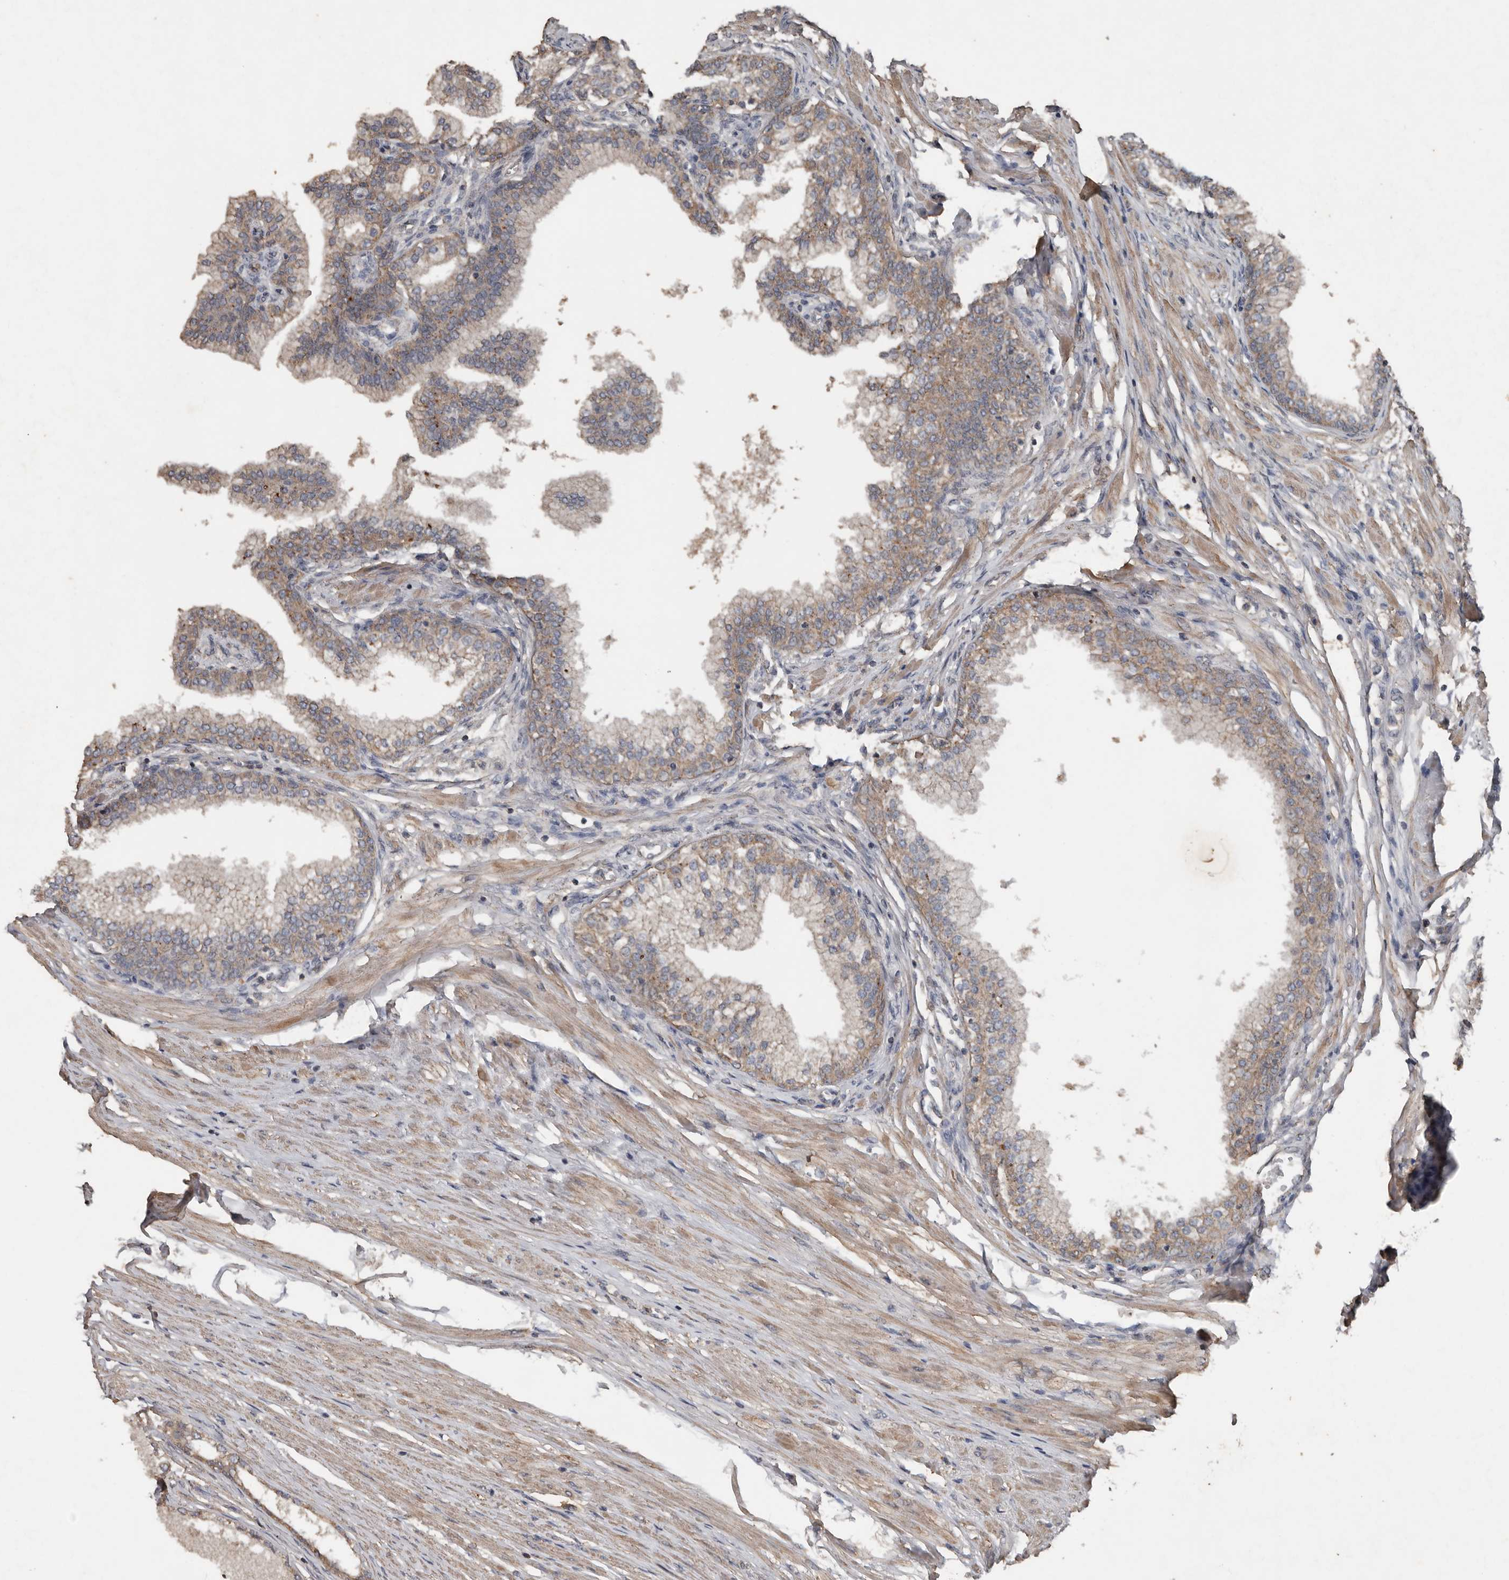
{"staining": {"intensity": "moderate", "quantity": "25%-75%", "location": "cytoplasmic/membranous"}, "tissue": "prostate", "cell_type": "Glandular cells", "image_type": "normal", "snomed": [{"axis": "morphology", "description": "Normal tissue, NOS"}, {"axis": "morphology", "description": "Urothelial carcinoma, Low grade"}, {"axis": "topography", "description": "Urinary bladder"}, {"axis": "topography", "description": "Prostate"}], "caption": "Immunohistochemistry photomicrograph of benign prostate stained for a protein (brown), which demonstrates medium levels of moderate cytoplasmic/membranous expression in about 25%-75% of glandular cells.", "gene": "HYAL4", "patient": {"sex": "male", "age": 60}}